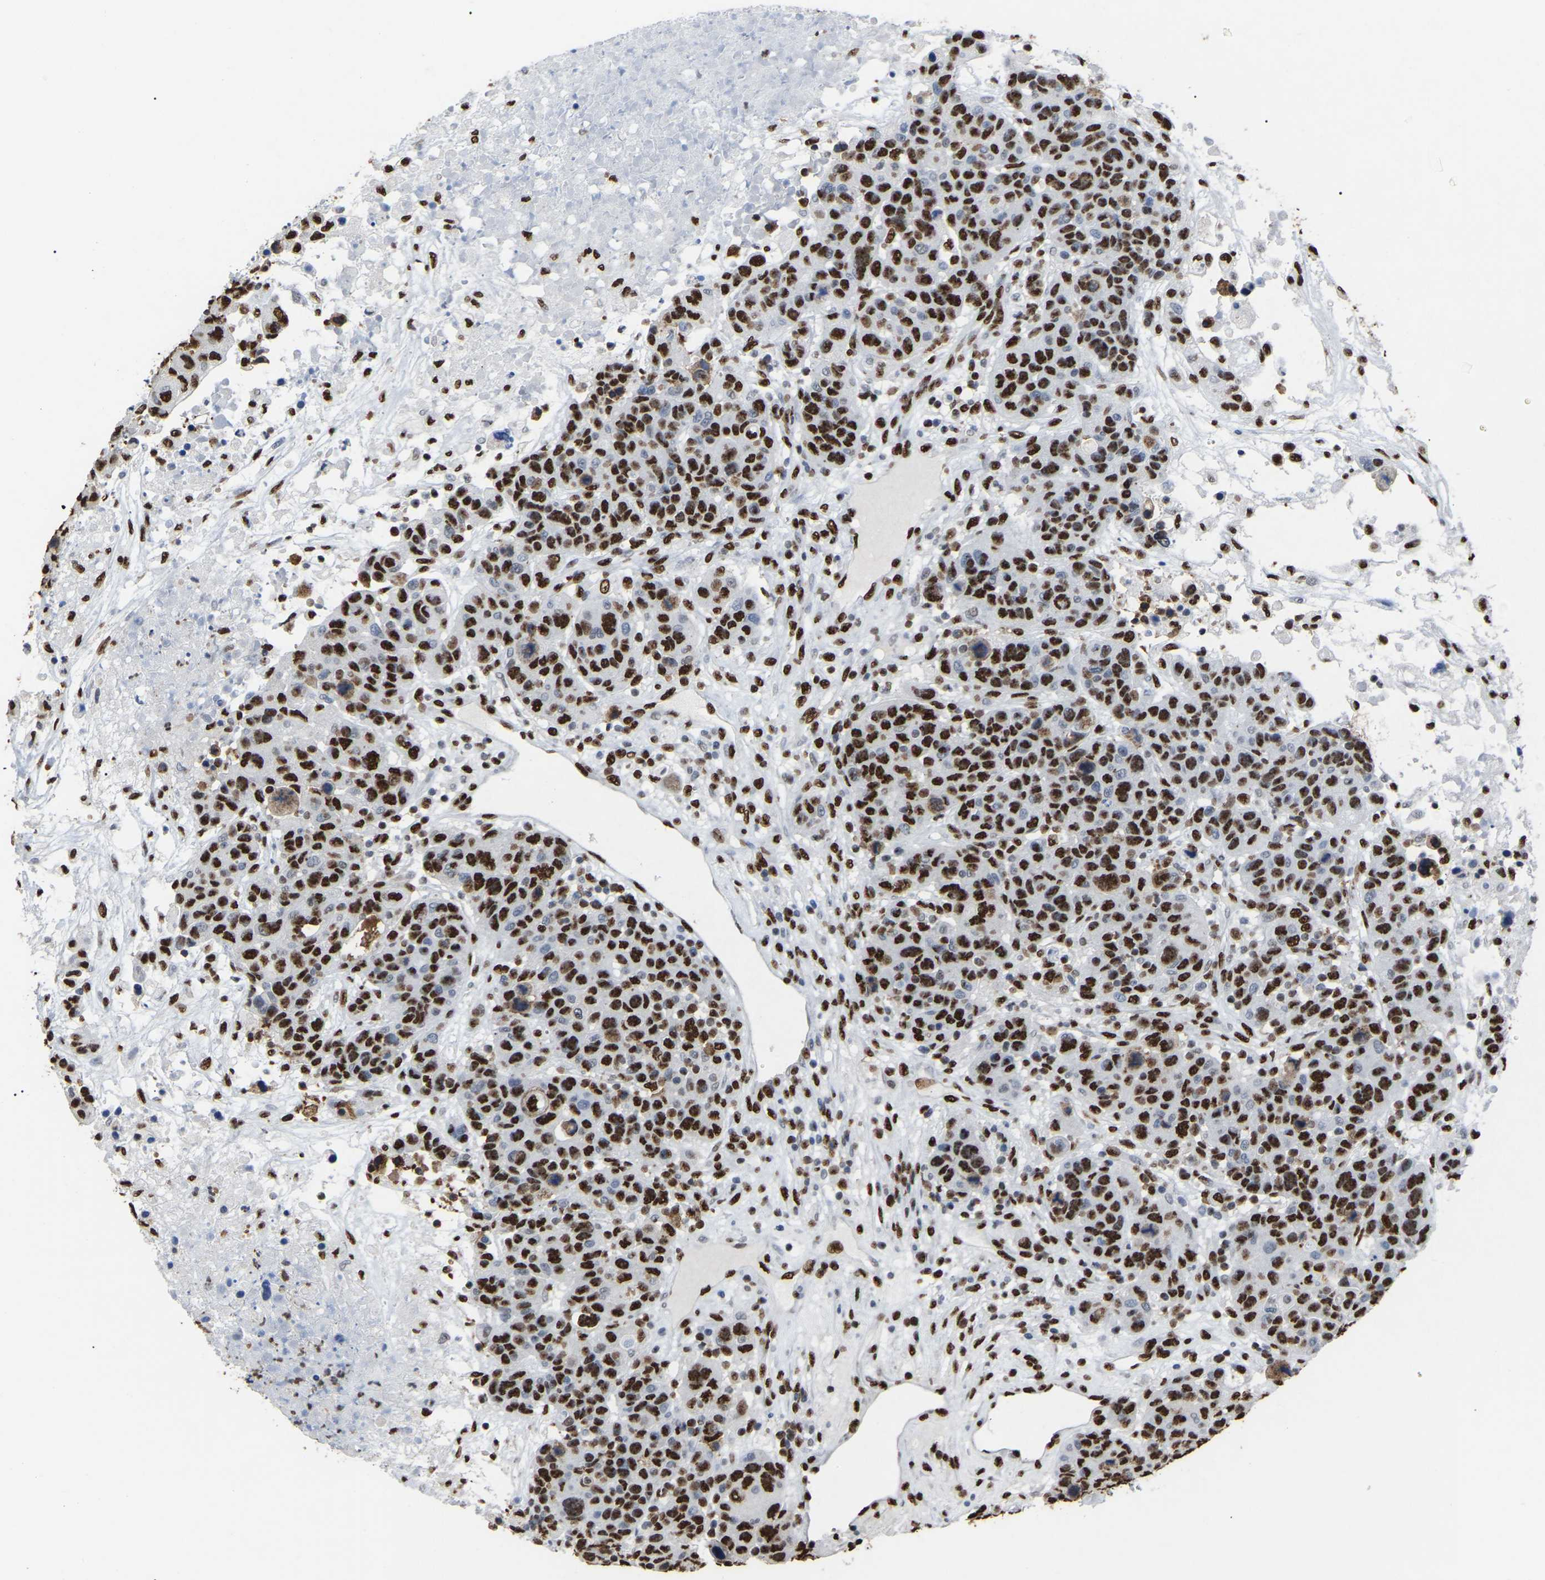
{"staining": {"intensity": "strong", "quantity": ">75%", "location": "nuclear"}, "tissue": "breast cancer", "cell_type": "Tumor cells", "image_type": "cancer", "snomed": [{"axis": "morphology", "description": "Duct carcinoma"}, {"axis": "topography", "description": "Breast"}], "caption": "About >75% of tumor cells in breast invasive ductal carcinoma exhibit strong nuclear protein expression as visualized by brown immunohistochemical staining.", "gene": "RBL2", "patient": {"sex": "female", "age": 37}}